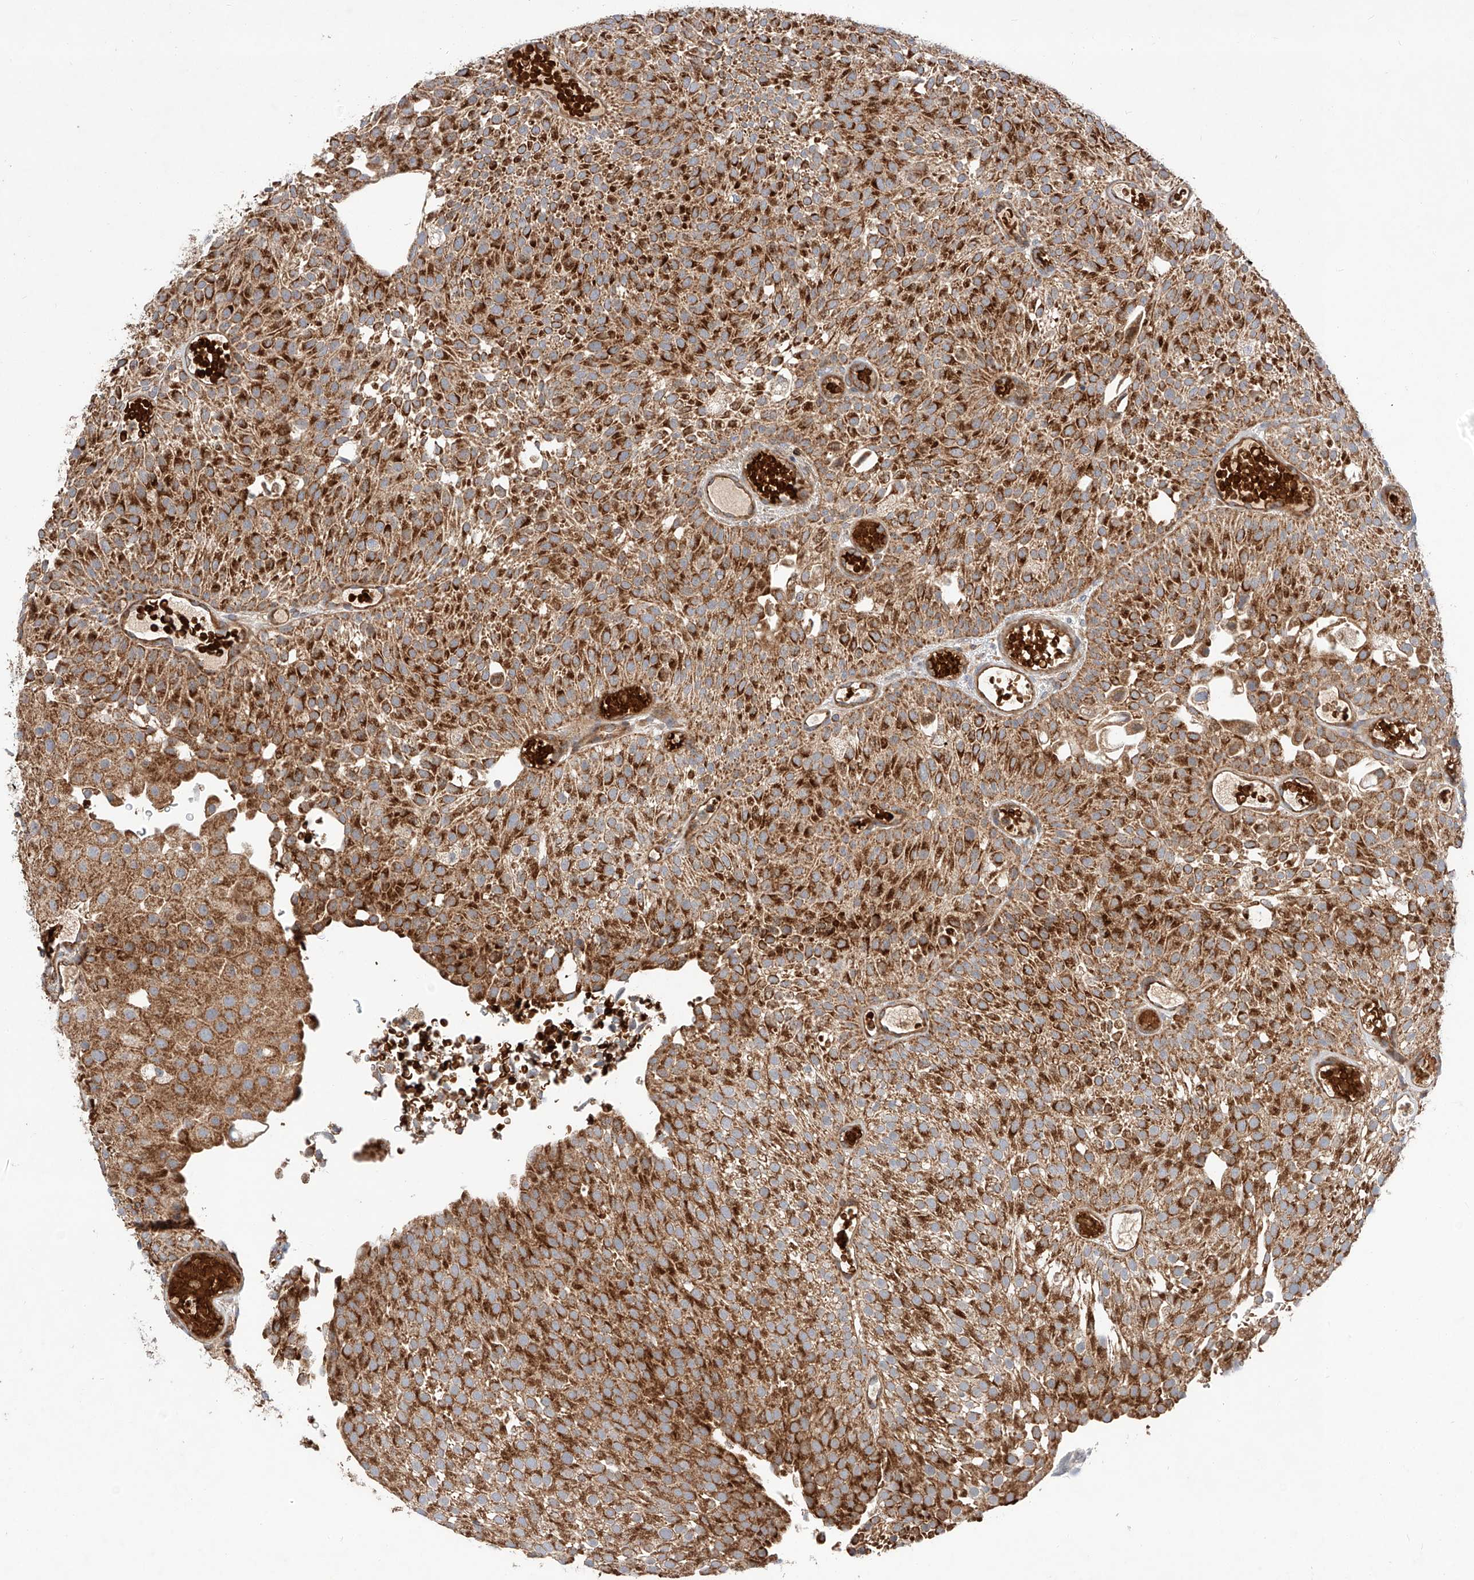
{"staining": {"intensity": "strong", "quantity": ">75%", "location": "cytoplasmic/membranous"}, "tissue": "urothelial cancer", "cell_type": "Tumor cells", "image_type": "cancer", "snomed": [{"axis": "morphology", "description": "Urothelial carcinoma, Low grade"}, {"axis": "topography", "description": "Urinary bladder"}], "caption": "Strong cytoplasmic/membranous staining for a protein is appreciated in about >75% of tumor cells of low-grade urothelial carcinoma using immunohistochemistry.", "gene": "NR1D1", "patient": {"sex": "male", "age": 78}}